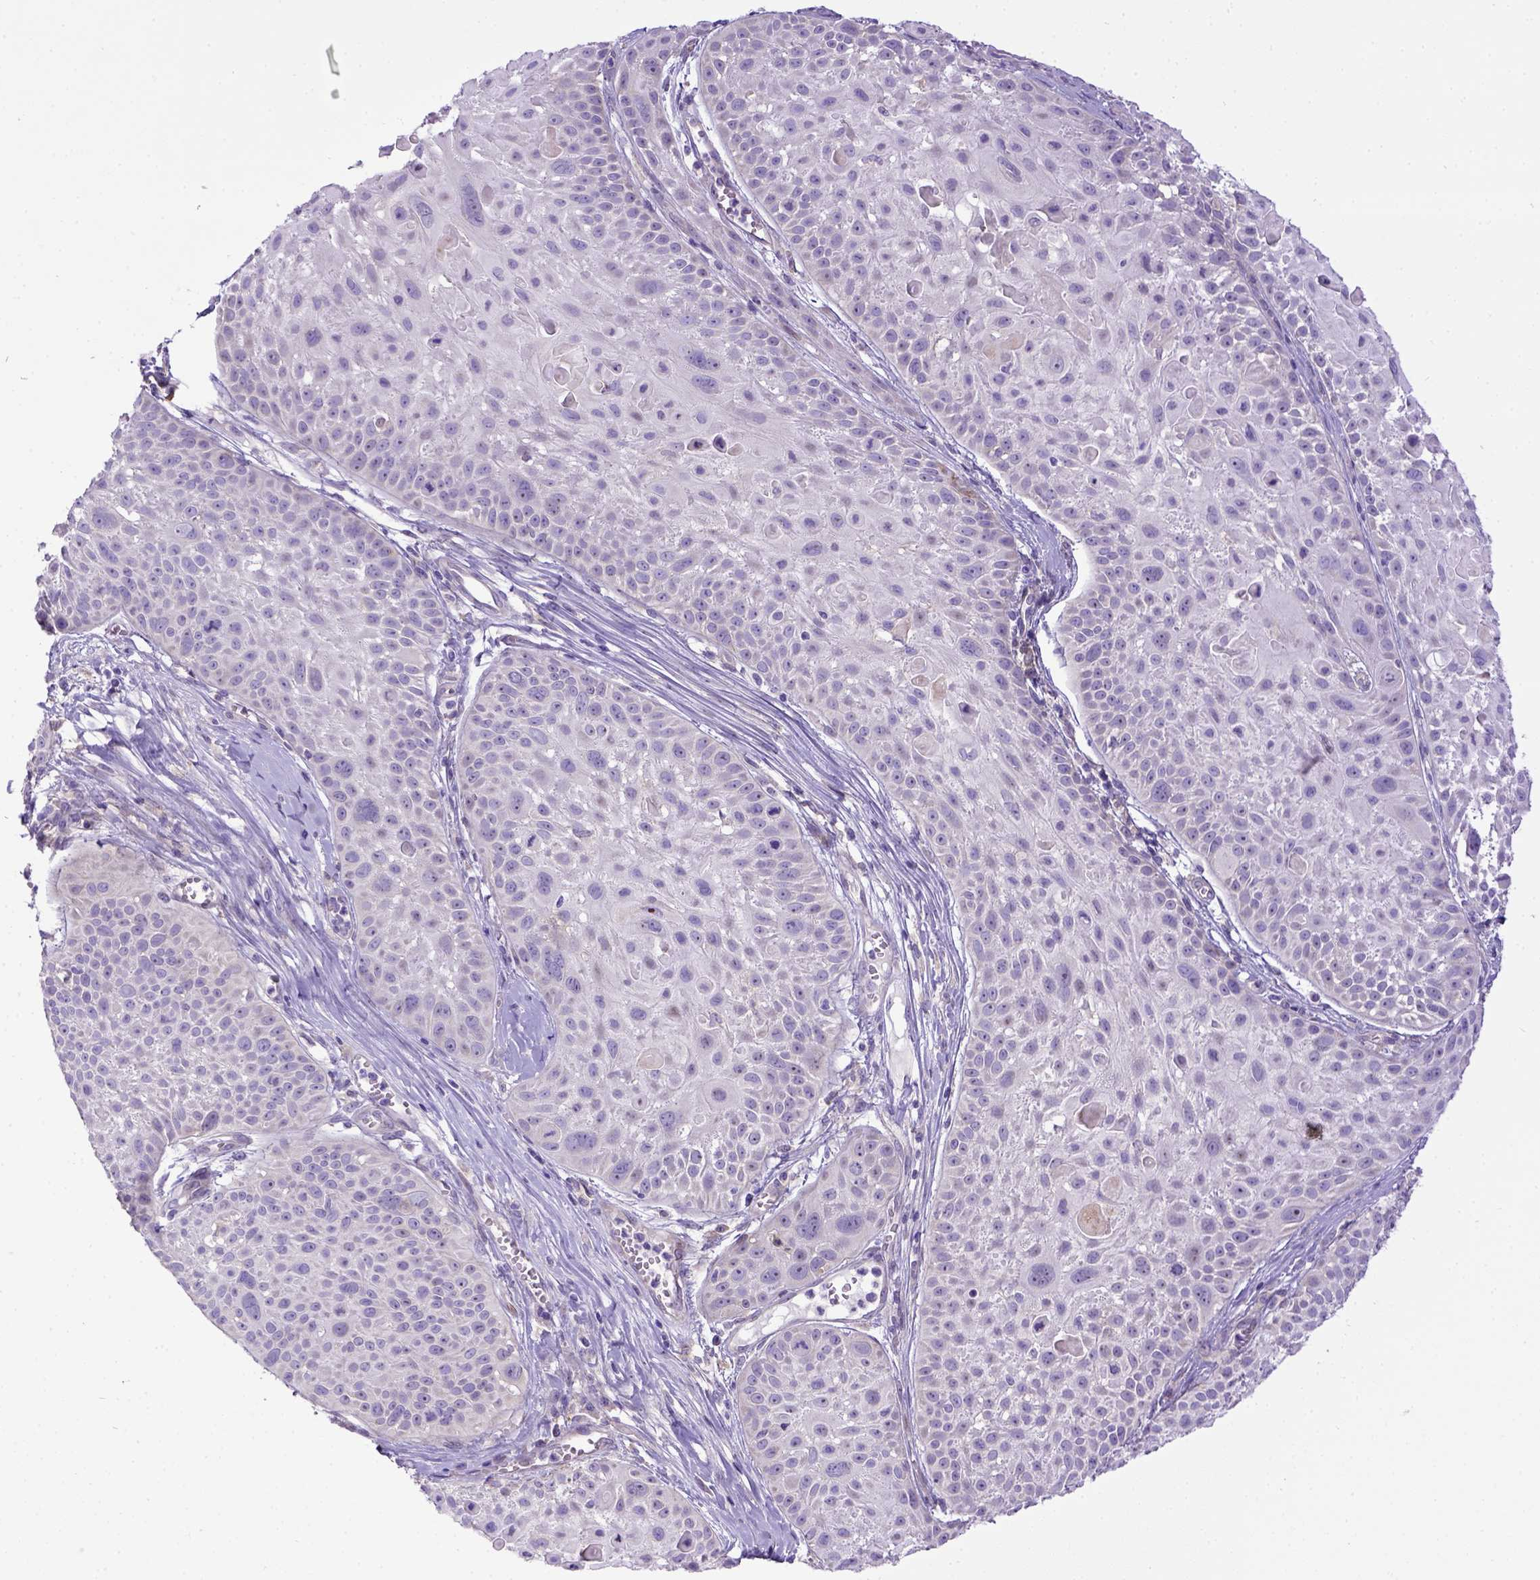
{"staining": {"intensity": "negative", "quantity": "none", "location": "none"}, "tissue": "skin cancer", "cell_type": "Tumor cells", "image_type": "cancer", "snomed": [{"axis": "morphology", "description": "Squamous cell carcinoma, NOS"}, {"axis": "topography", "description": "Skin"}, {"axis": "topography", "description": "Anal"}], "caption": "DAB immunohistochemical staining of human skin cancer (squamous cell carcinoma) exhibits no significant expression in tumor cells.", "gene": "CD40", "patient": {"sex": "female", "age": 75}}